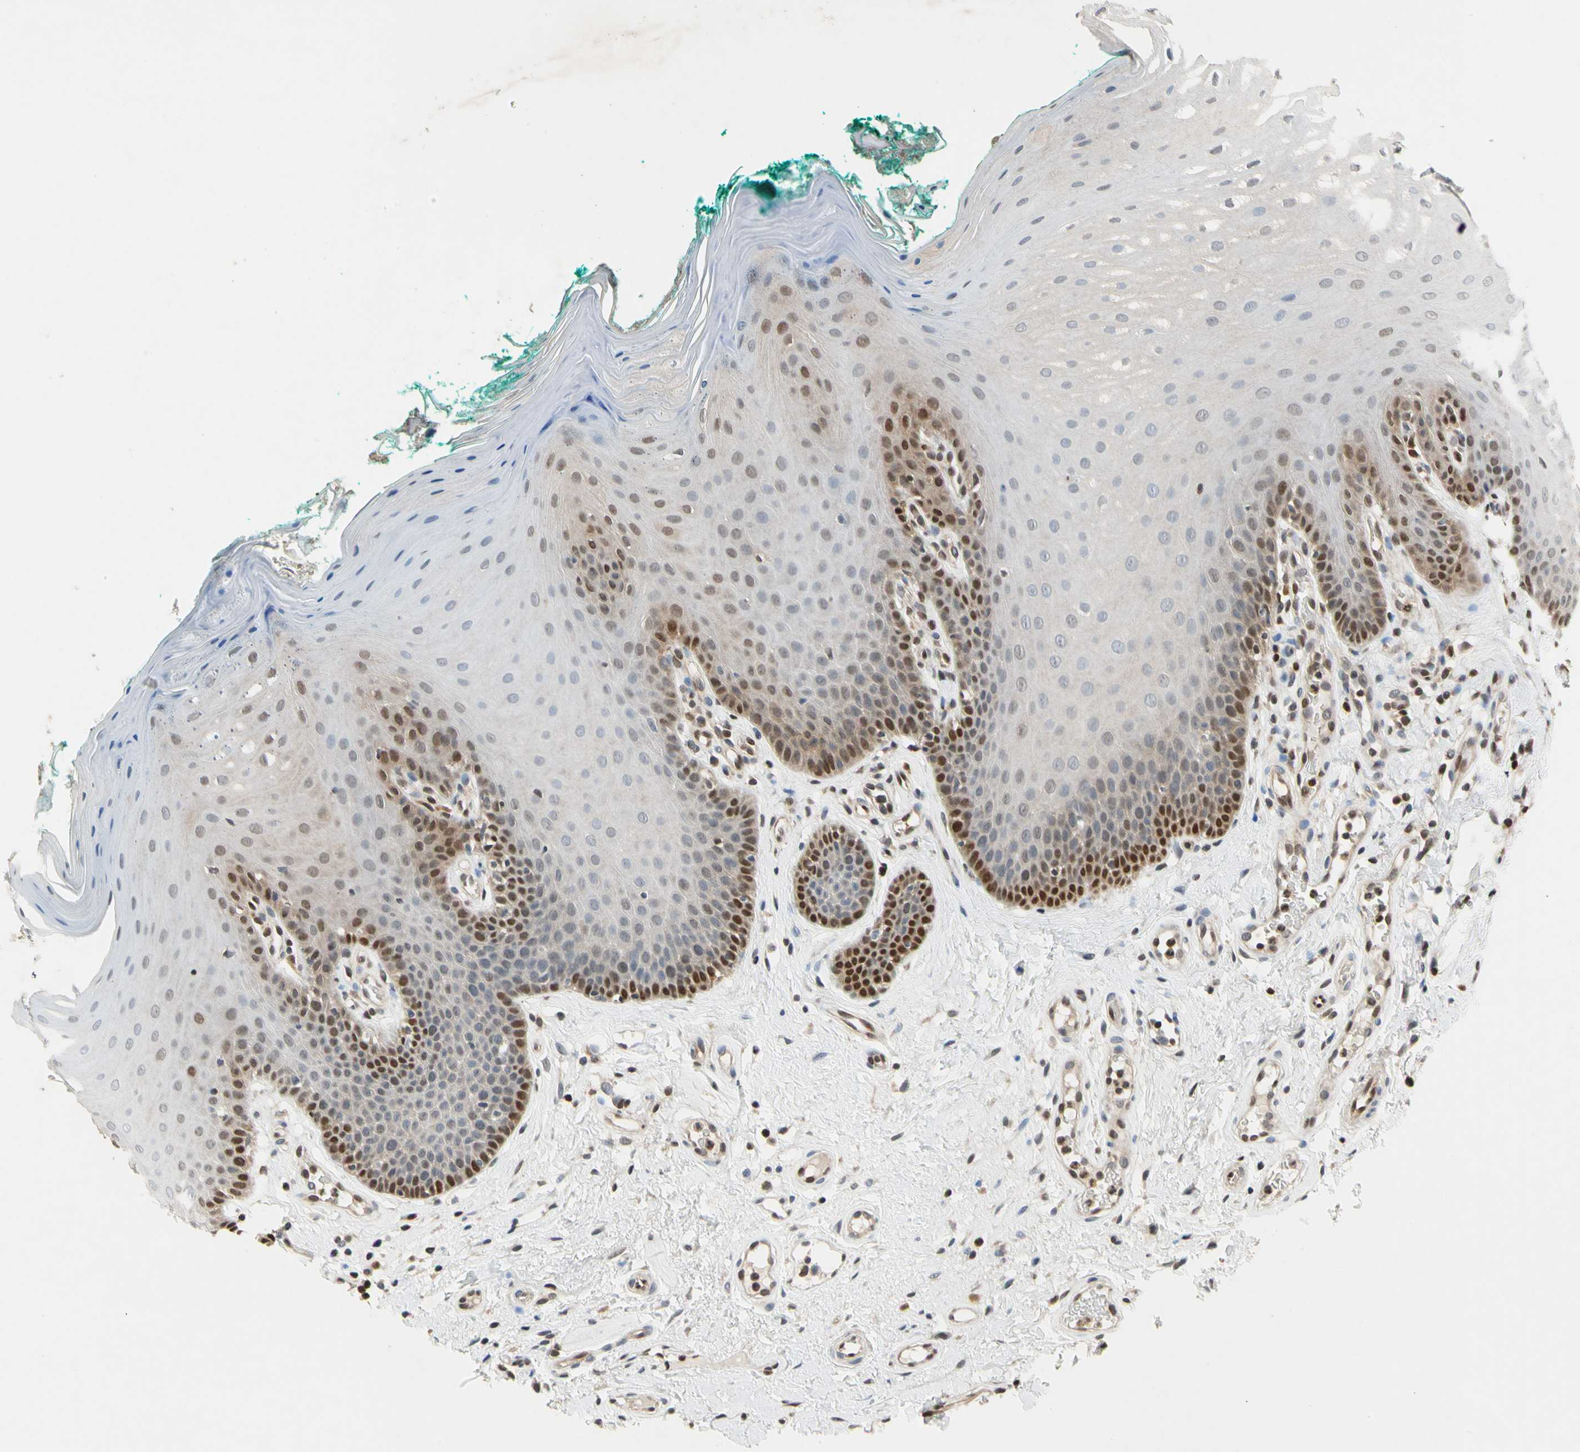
{"staining": {"intensity": "strong", "quantity": "<25%", "location": "nuclear"}, "tissue": "oral mucosa", "cell_type": "Squamous epithelial cells", "image_type": "normal", "snomed": [{"axis": "morphology", "description": "Normal tissue, NOS"}, {"axis": "topography", "description": "Skeletal muscle"}, {"axis": "topography", "description": "Oral tissue"}], "caption": "DAB (3,3'-diaminobenzidine) immunohistochemical staining of benign oral mucosa shows strong nuclear protein positivity in approximately <25% of squamous epithelial cells. The protein of interest is stained brown, and the nuclei are stained in blue (DAB (3,3'-diaminobenzidine) IHC with brightfield microscopy, high magnification).", "gene": "GSR", "patient": {"sex": "male", "age": 58}}